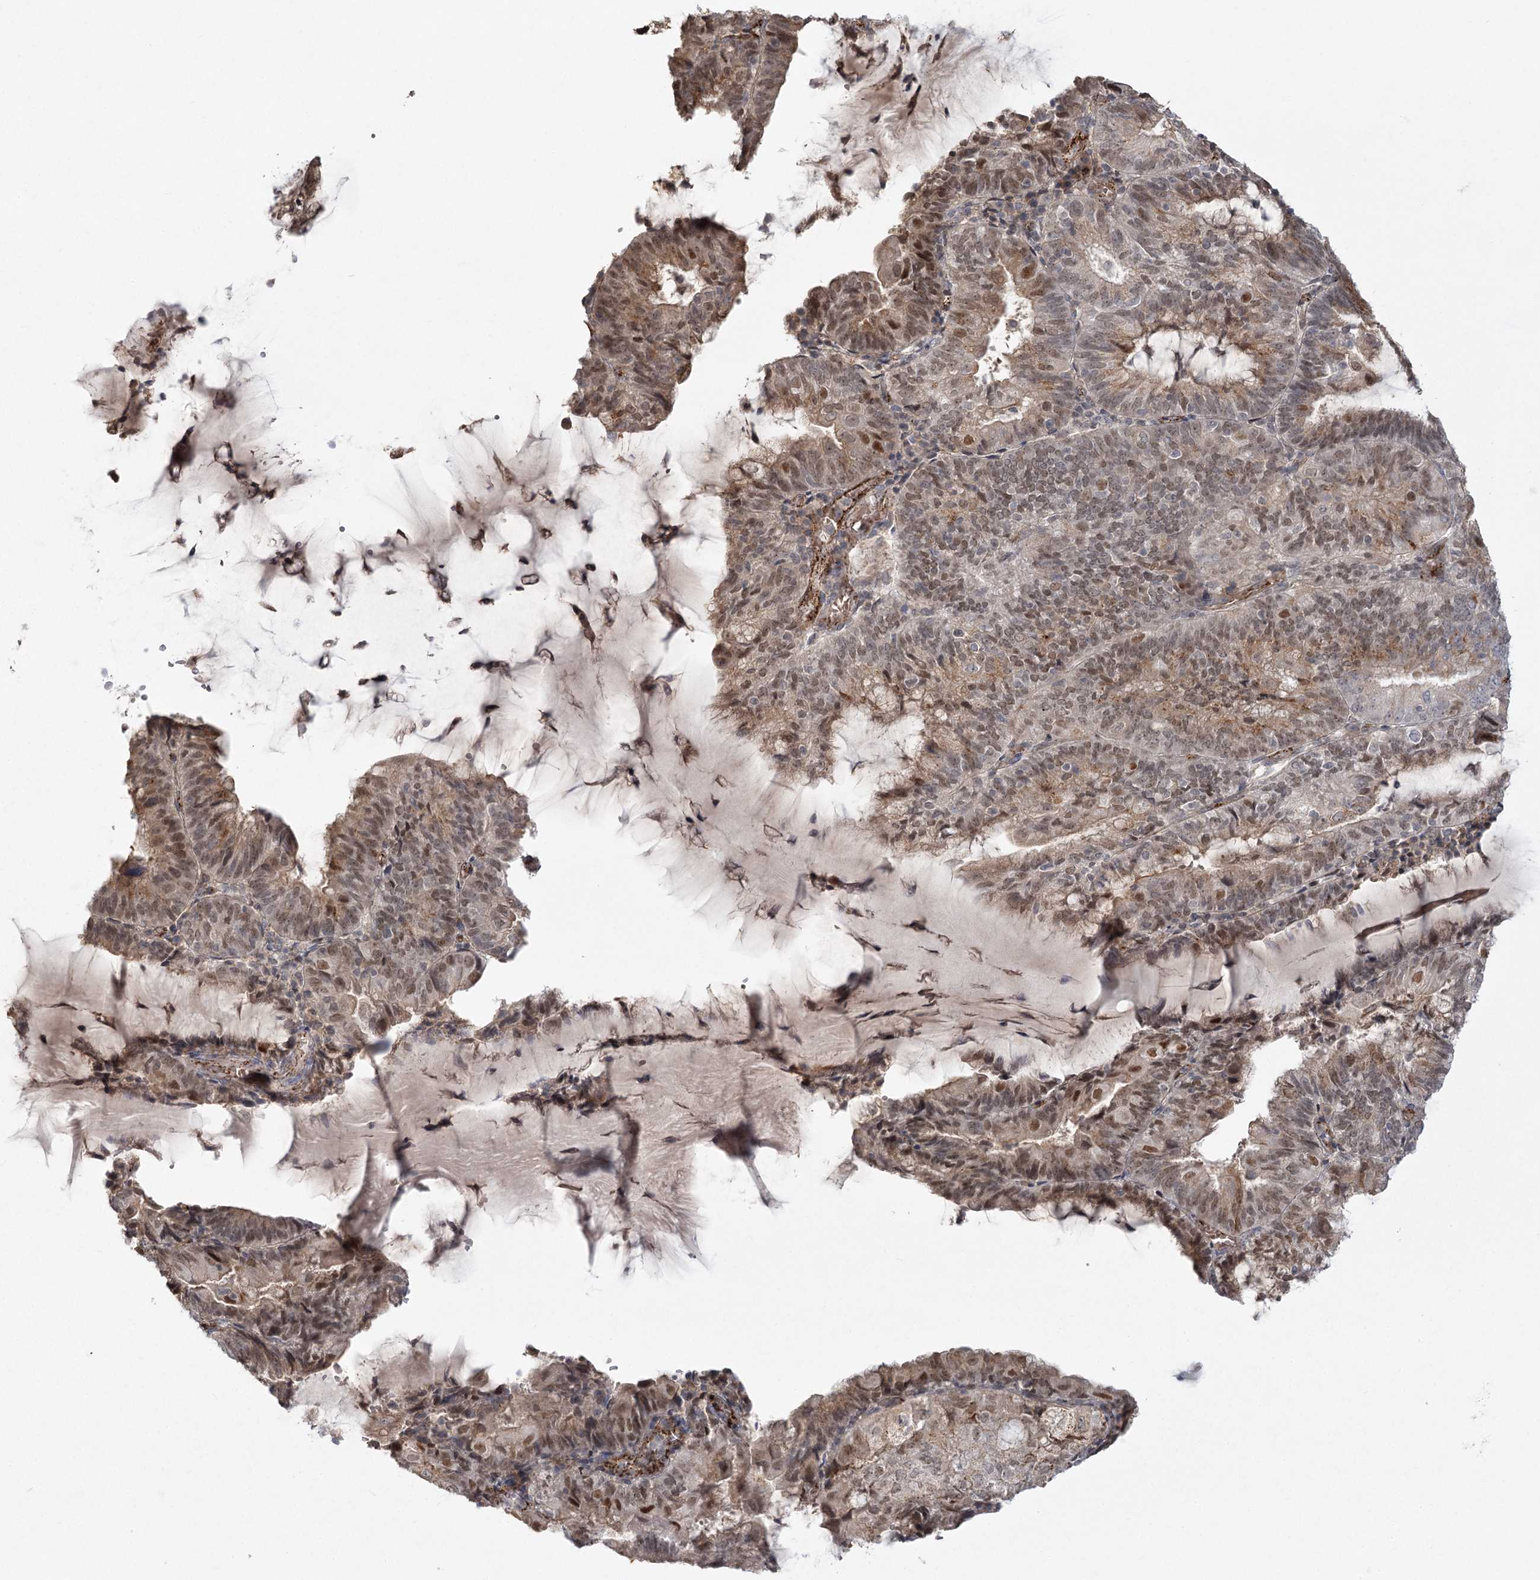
{"staining": {"intensity": "moderate", "quantity": "25%-75%", "location": "cytoplasmic/membranous,nuclear"}, "tissue": "endometrial cancer", "cell_type": "Tumor cells", "image_type": "cancer", "snomed": [{"axis": "morphology", "description": "Adenocarcinoma, NOS"}, {"axis": "topography", "description": "Endometrium"}], "caption": "Moderate cytoplasmic/membranous and nuclear expression for a protein is identified in about 25%-75% of tumor cells of endometrial cancer using IHC.", "gene": "KBTBD4", "patient": {"sex": "female", "age": 81}}